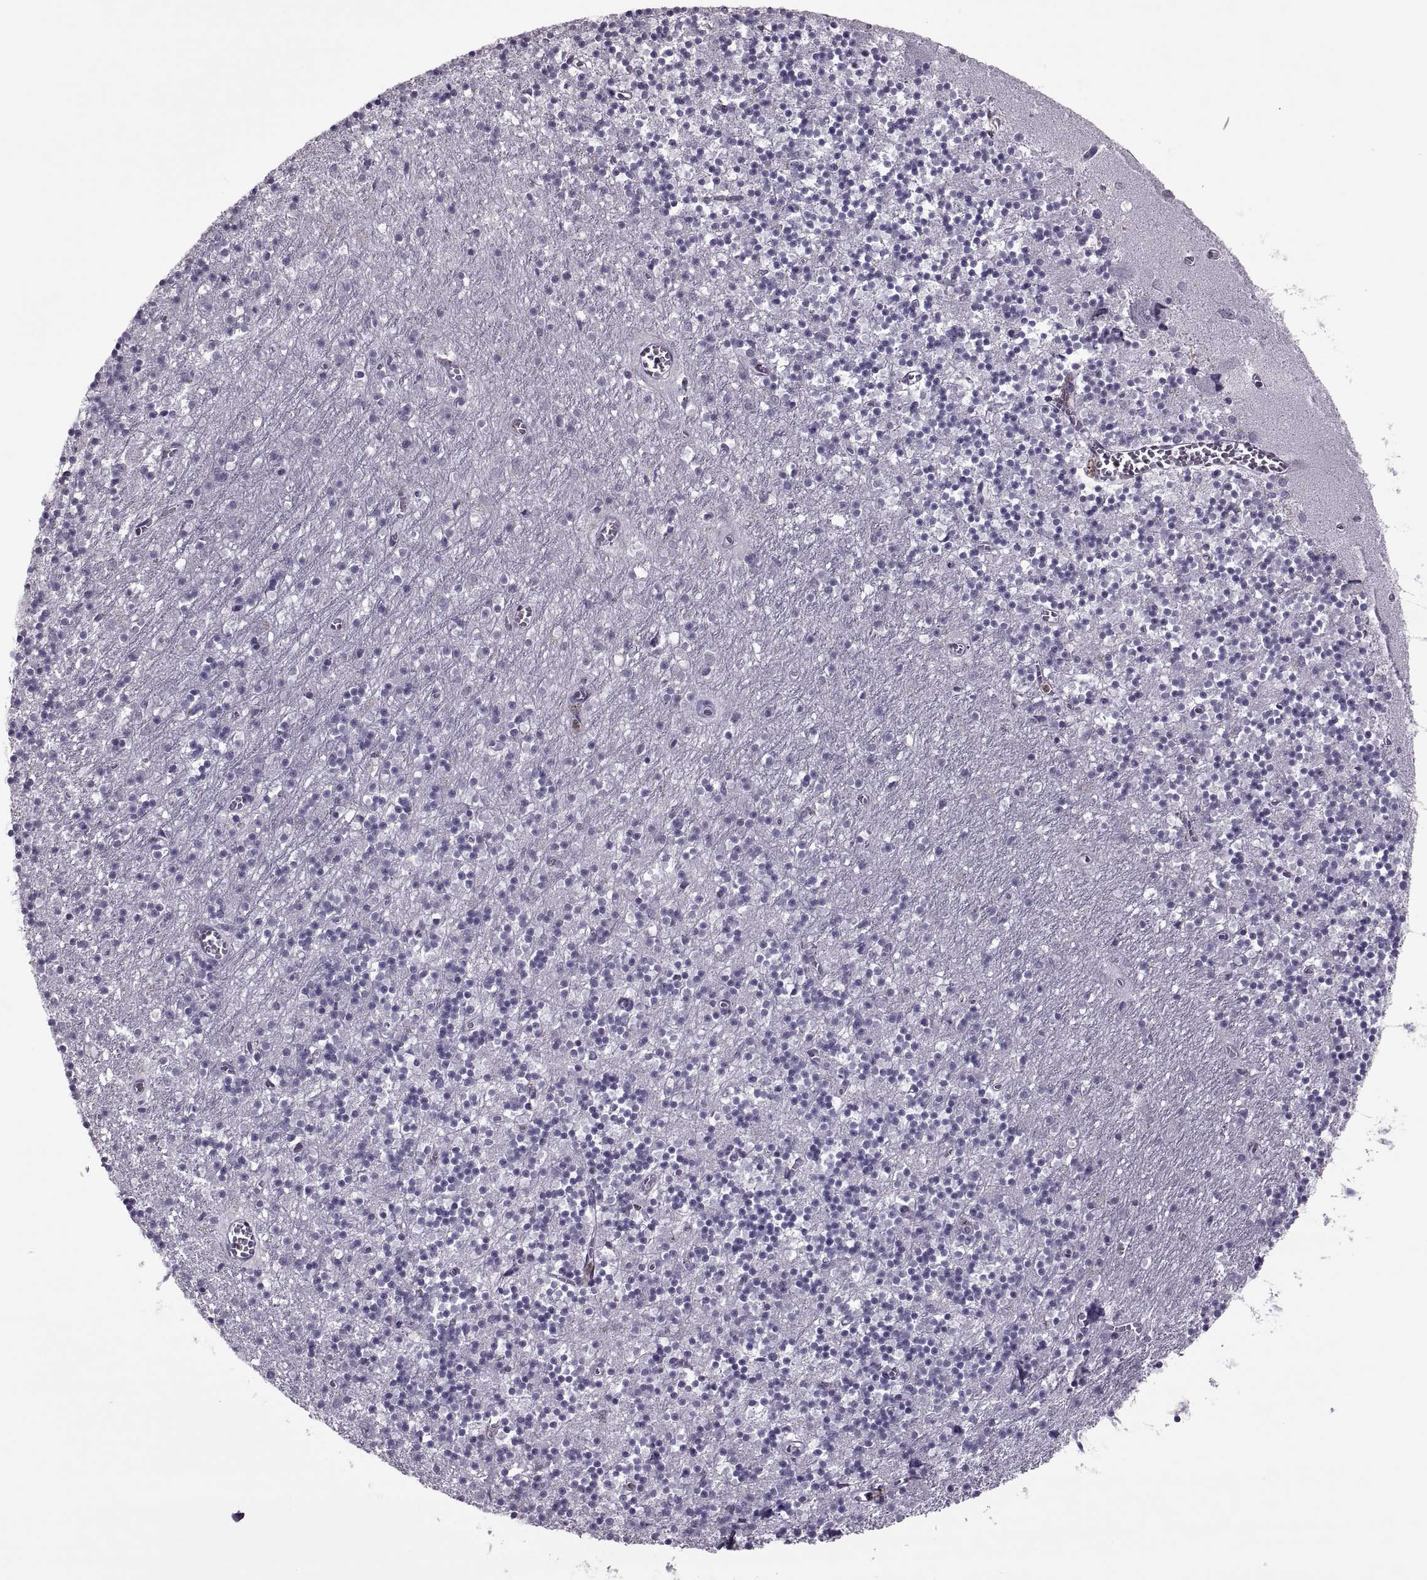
{"staining": {"intensity": "negative", "quantity": "none", "location": "none"}, "tissue": "cerebellum", "cell_type": "Cells in granular layer", "image_type": "normal", "snomed": [{"axis": "morphology", "description": "Normal tissue, NOS"}, {"axis": "topography", "description": "Cerebellum"}], "caption": "There is no significant staining in cells in granular layer of cerebellum. (DAB immunohistochemistry (IHC) visualized using brightfield microscopy, high magnification).", "gene": "ODF3", "patient": {"sex": "female", "age": 64}}